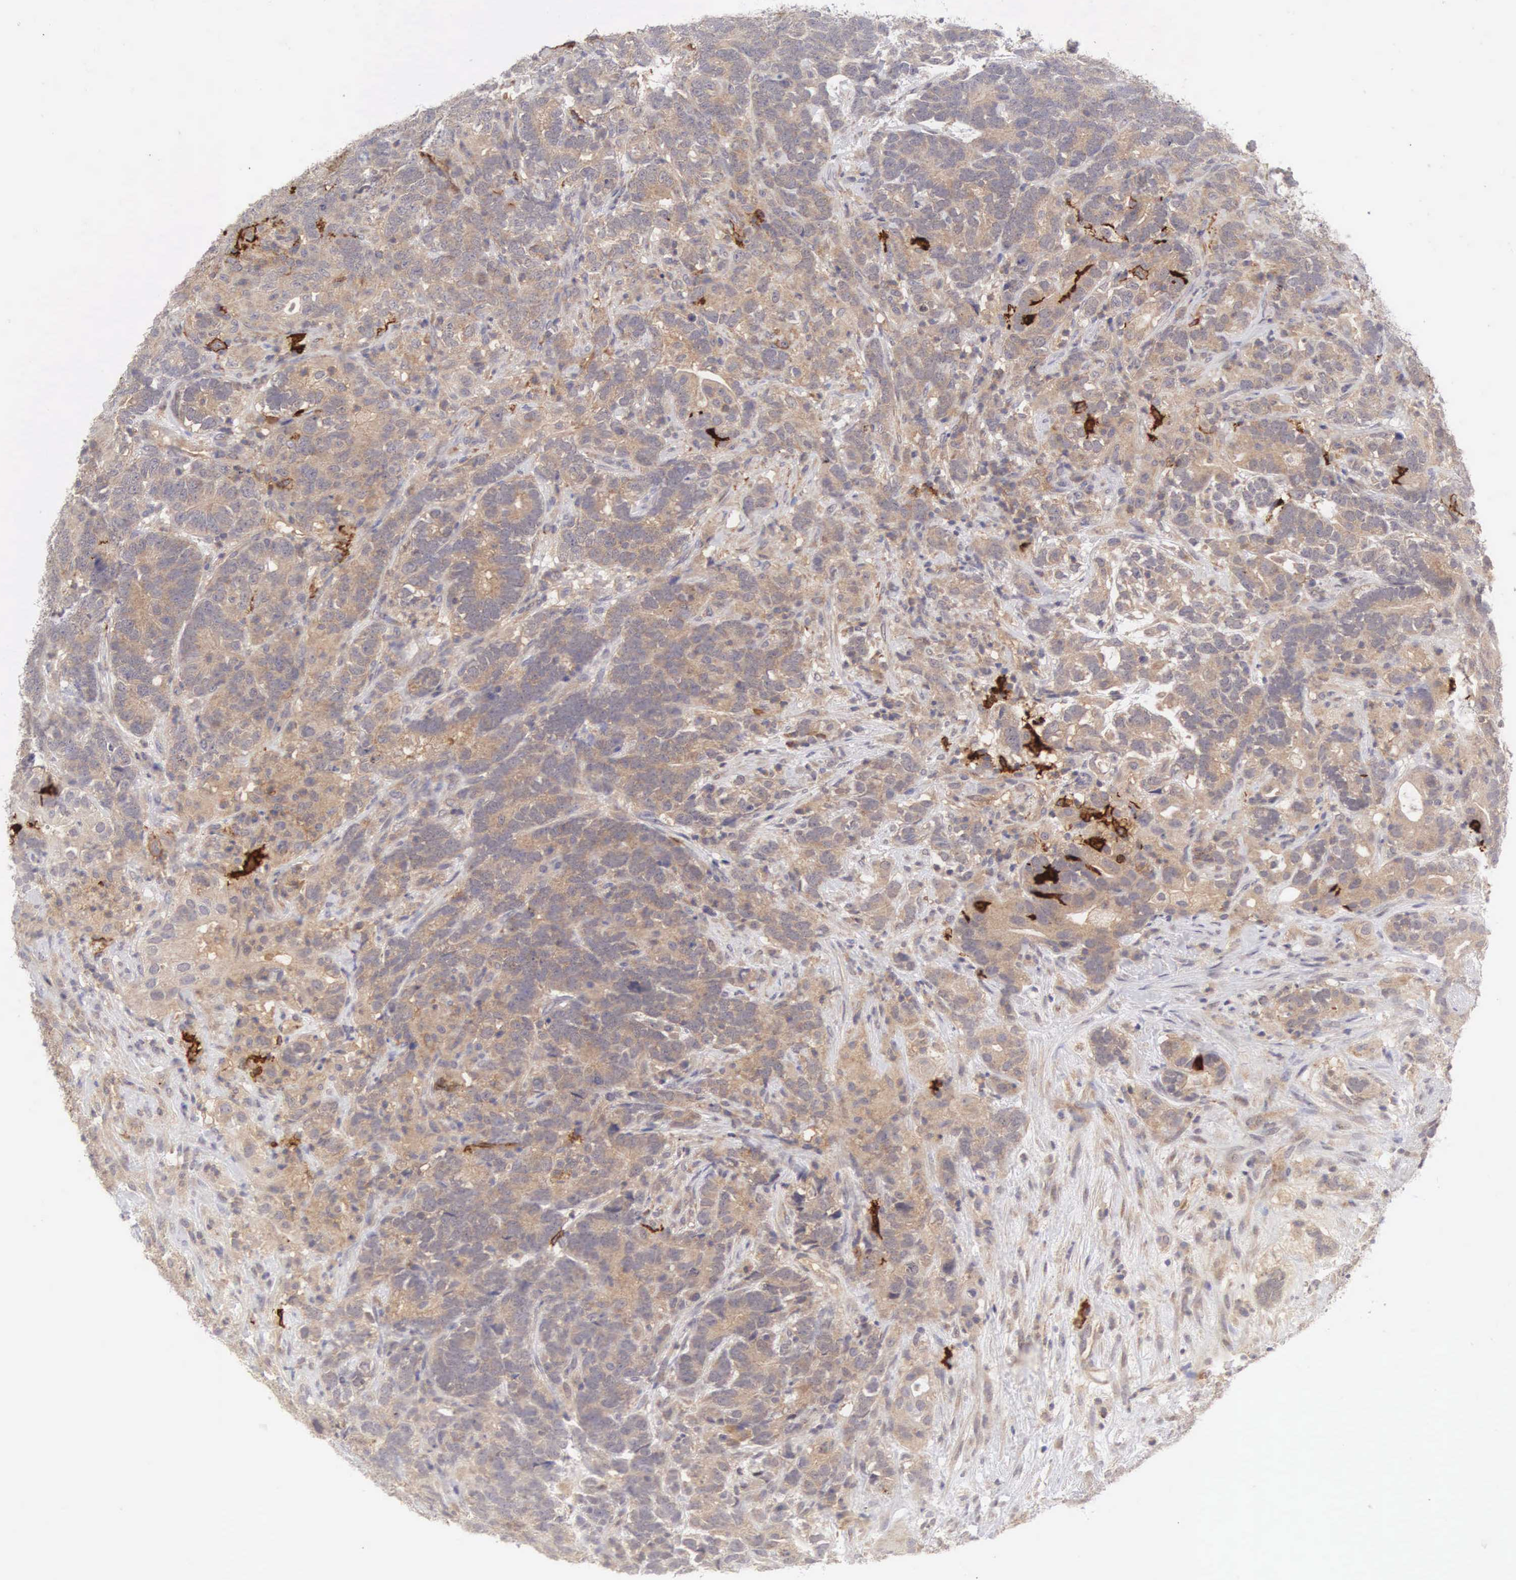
{"staining": {"intensity": "weak", "quantity": ">75%", "location": "cytoplasmic/membranous"}, "tissue": "testis cancer", "cell_type": "Tumor cells", "image_type": "cancer", "snomed": [{"axis": "morphology", "description": "Carcinoma, Embryonal, NOS"}, {"axis": "topography", "description": "Testis"}], "caption": "A high-resolution histopathology image shows immunohistochemistry (IHC) staining of testis cancer (embryonal carcinoma), which displays weak cytoplasmic/membranous expression in about >75% of tumor cells.", "gene": "CD1A", "patient": {"sex": "male", "age": 26}}